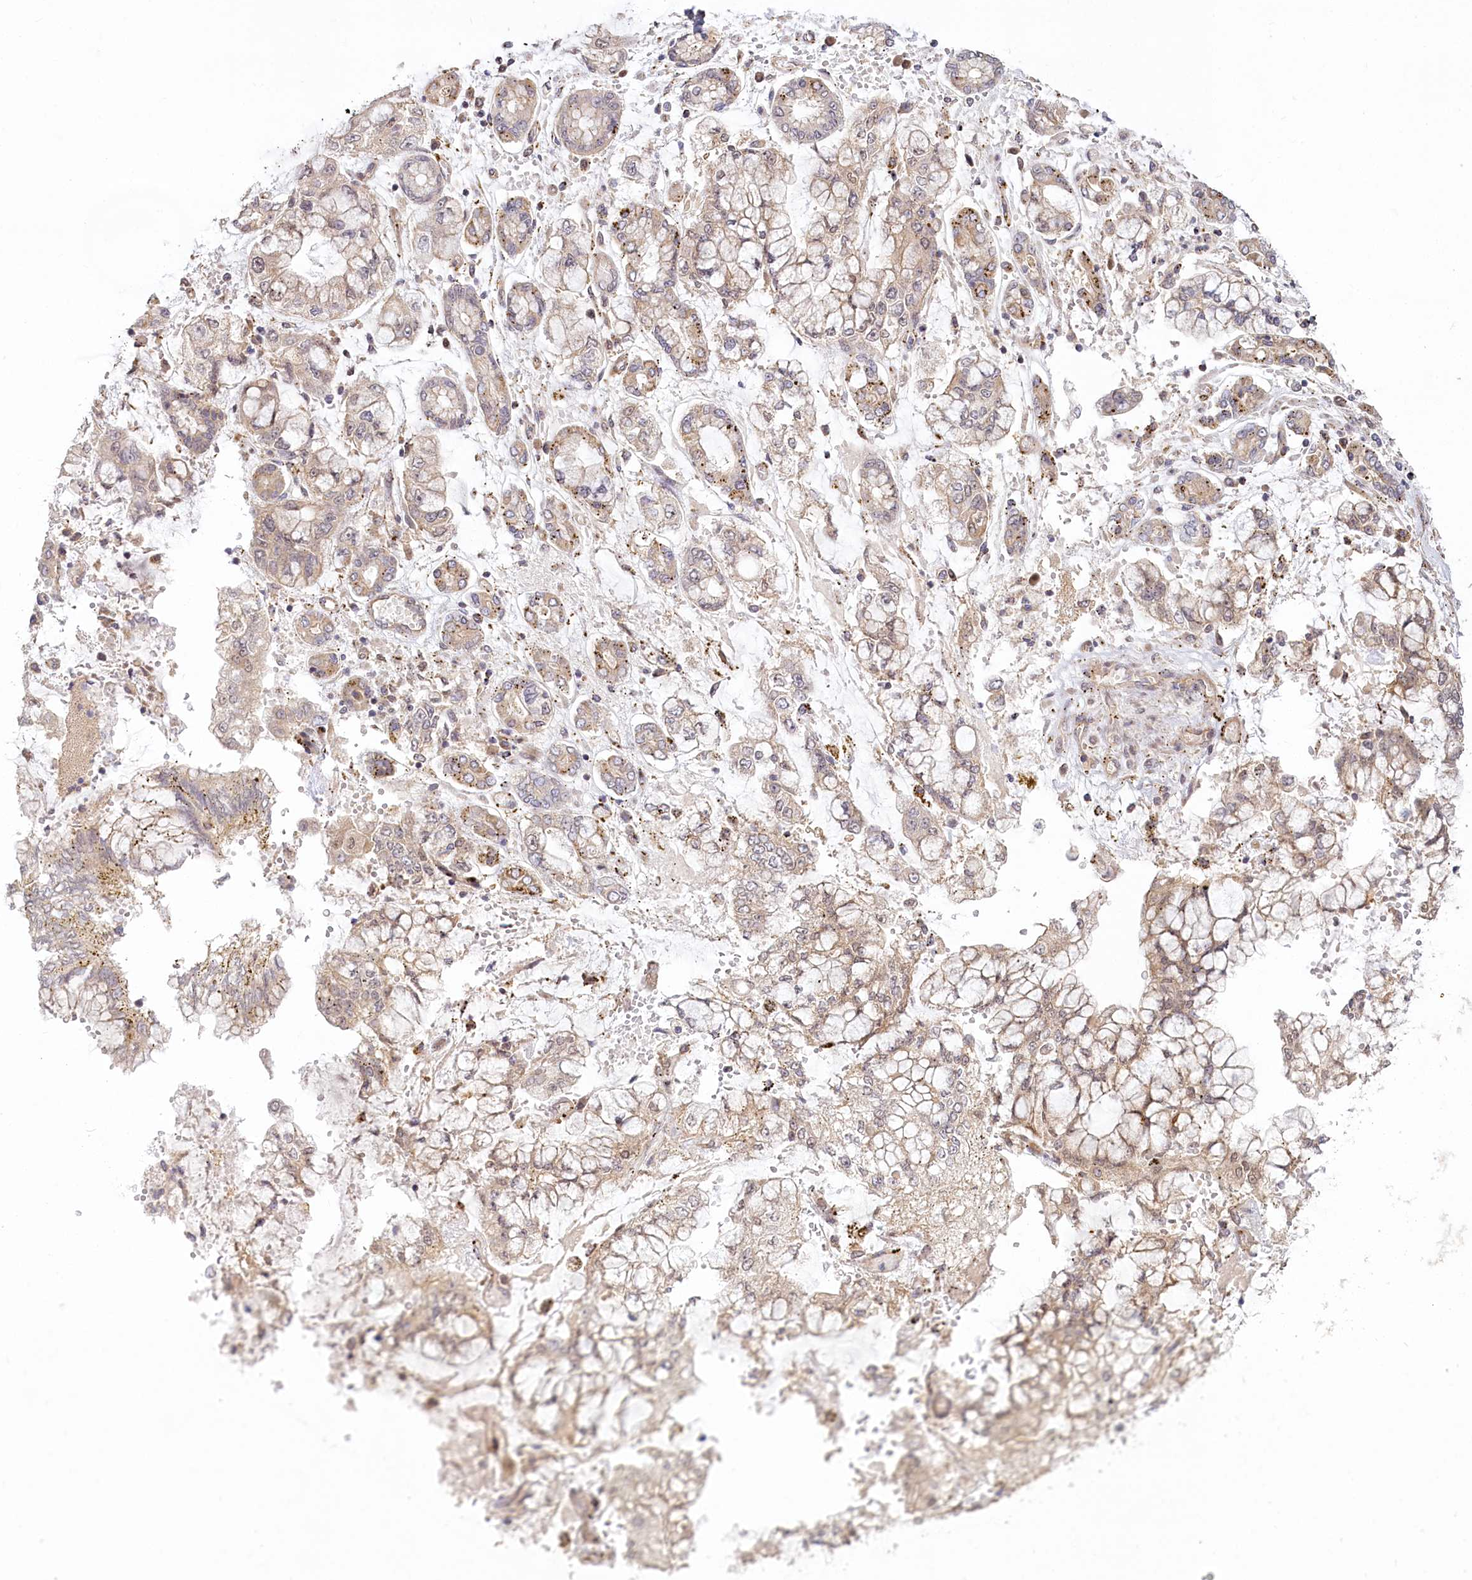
{"staining": {"intensity": "weak", "quantity": ">75%", "location": "cytoplasmic/membranous"}, "tissue": "stomach cancer", "cell_type": "Tumor cells", "image_type": "cancer", "snomed": [{"axis": "morphology", "description": "Normal tissue, NOS"}, {"axis": "morphology", "description": "Adenocarcinoma, NOS"}, {"axis": "topography", "description": "Stomach, upper"}, {"axis": "topography", "description": "Stomach"}], "caption": "Stomach cancer stained with immunohistochemistry demonstrates weak cytoplasmic/membranous positivity in about >75% of tumor cells.", "gene": "CEP70", "patient": {"sex": "male", "age": 76}}